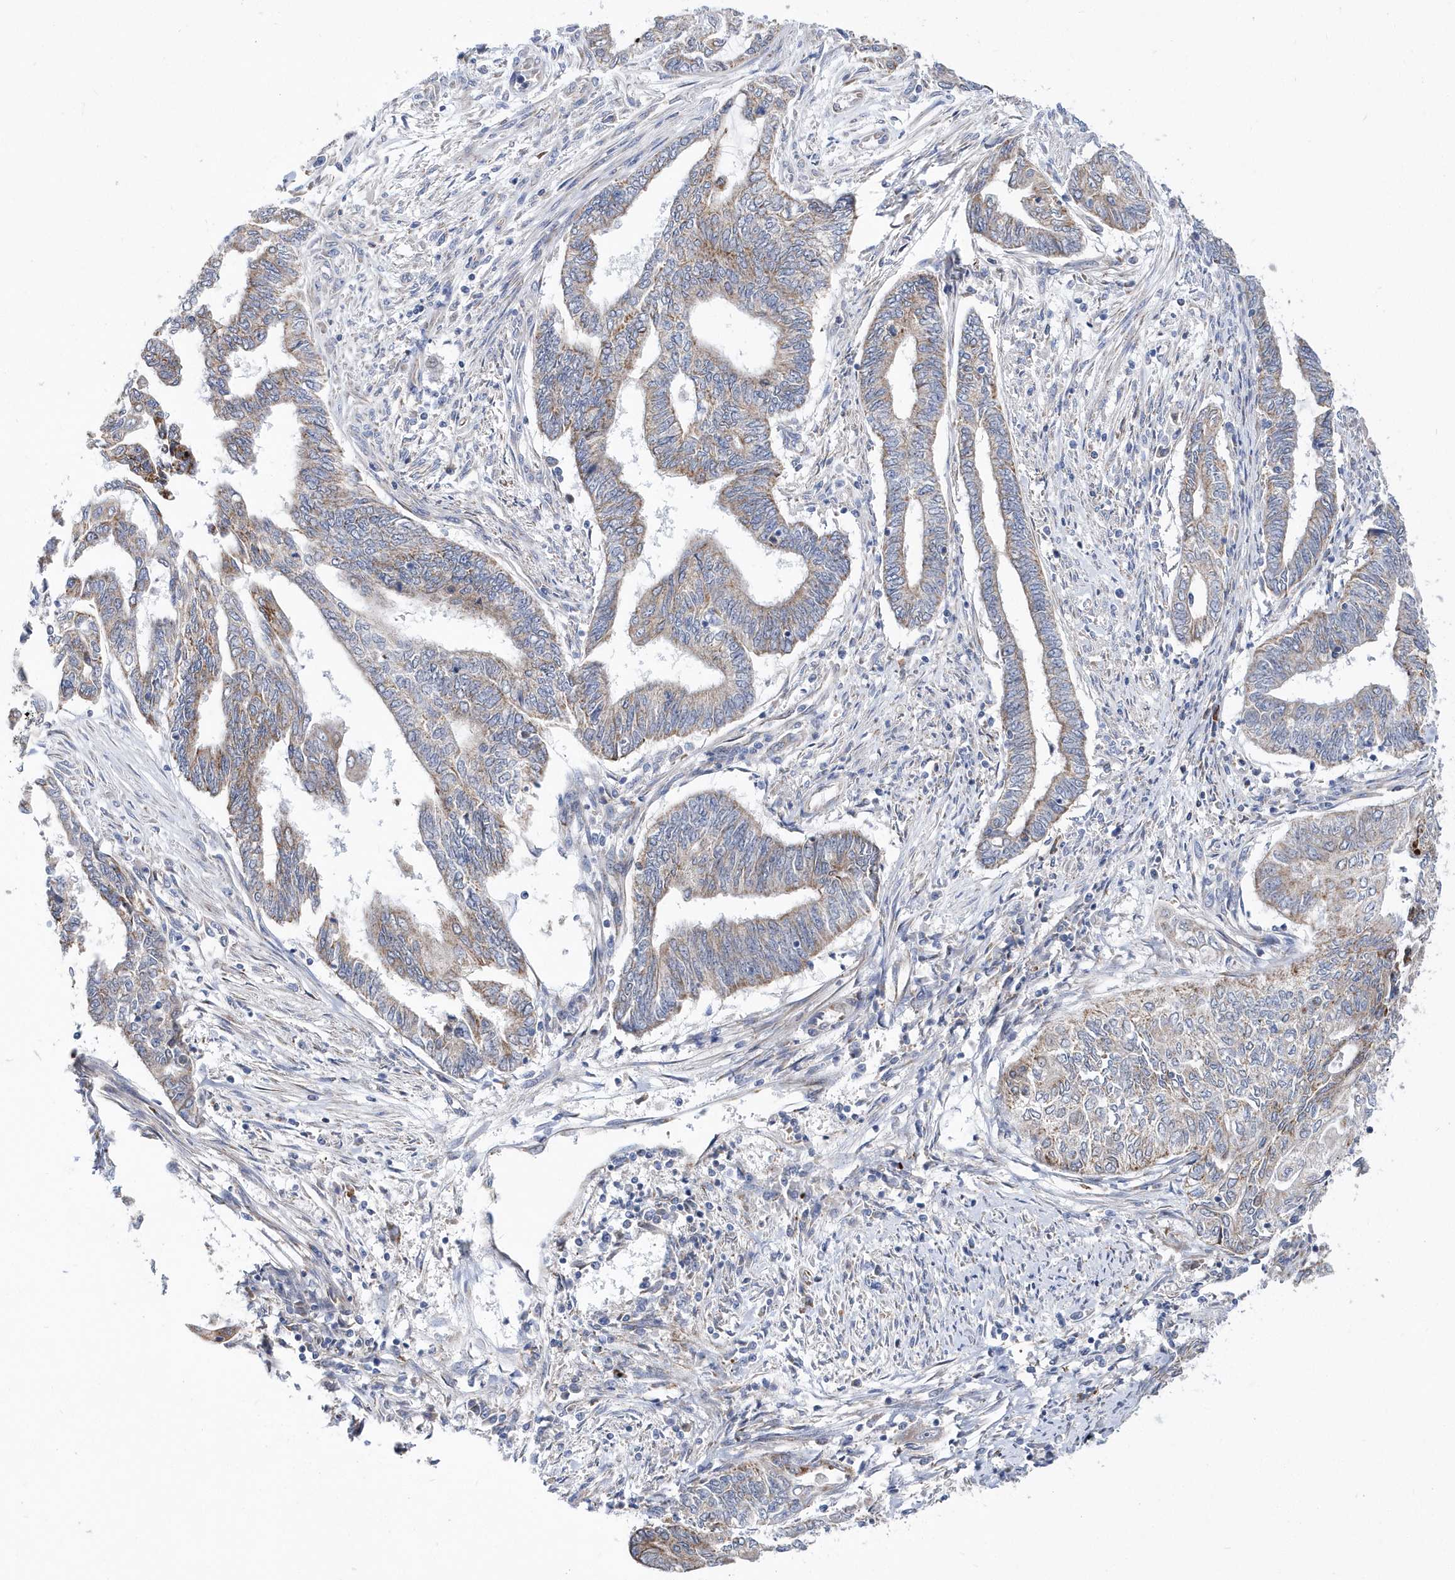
{"staining": {"intensity": "weak", "quantity": "25%-75%", "location": "cytoplasmic/membranous"}, "tissue": "endometrial cancer", "cell_type": "Tumor cells", "image_type": "cancer", "snomed": [{"axis": "morphology", "description": "Adenocarcinoma, NOS"}, {"axis": "topography", "description": "Uterus"}, {"axis": "topography", "description": "Endometrium"}], "caption": "The immunohistochemical stain shows weak cytoplasmic/membranous staining in tumor cells of endometrial cancer tissue.", "gene": "SPATA5", "patient": {"sex": "female", "age": 70}}